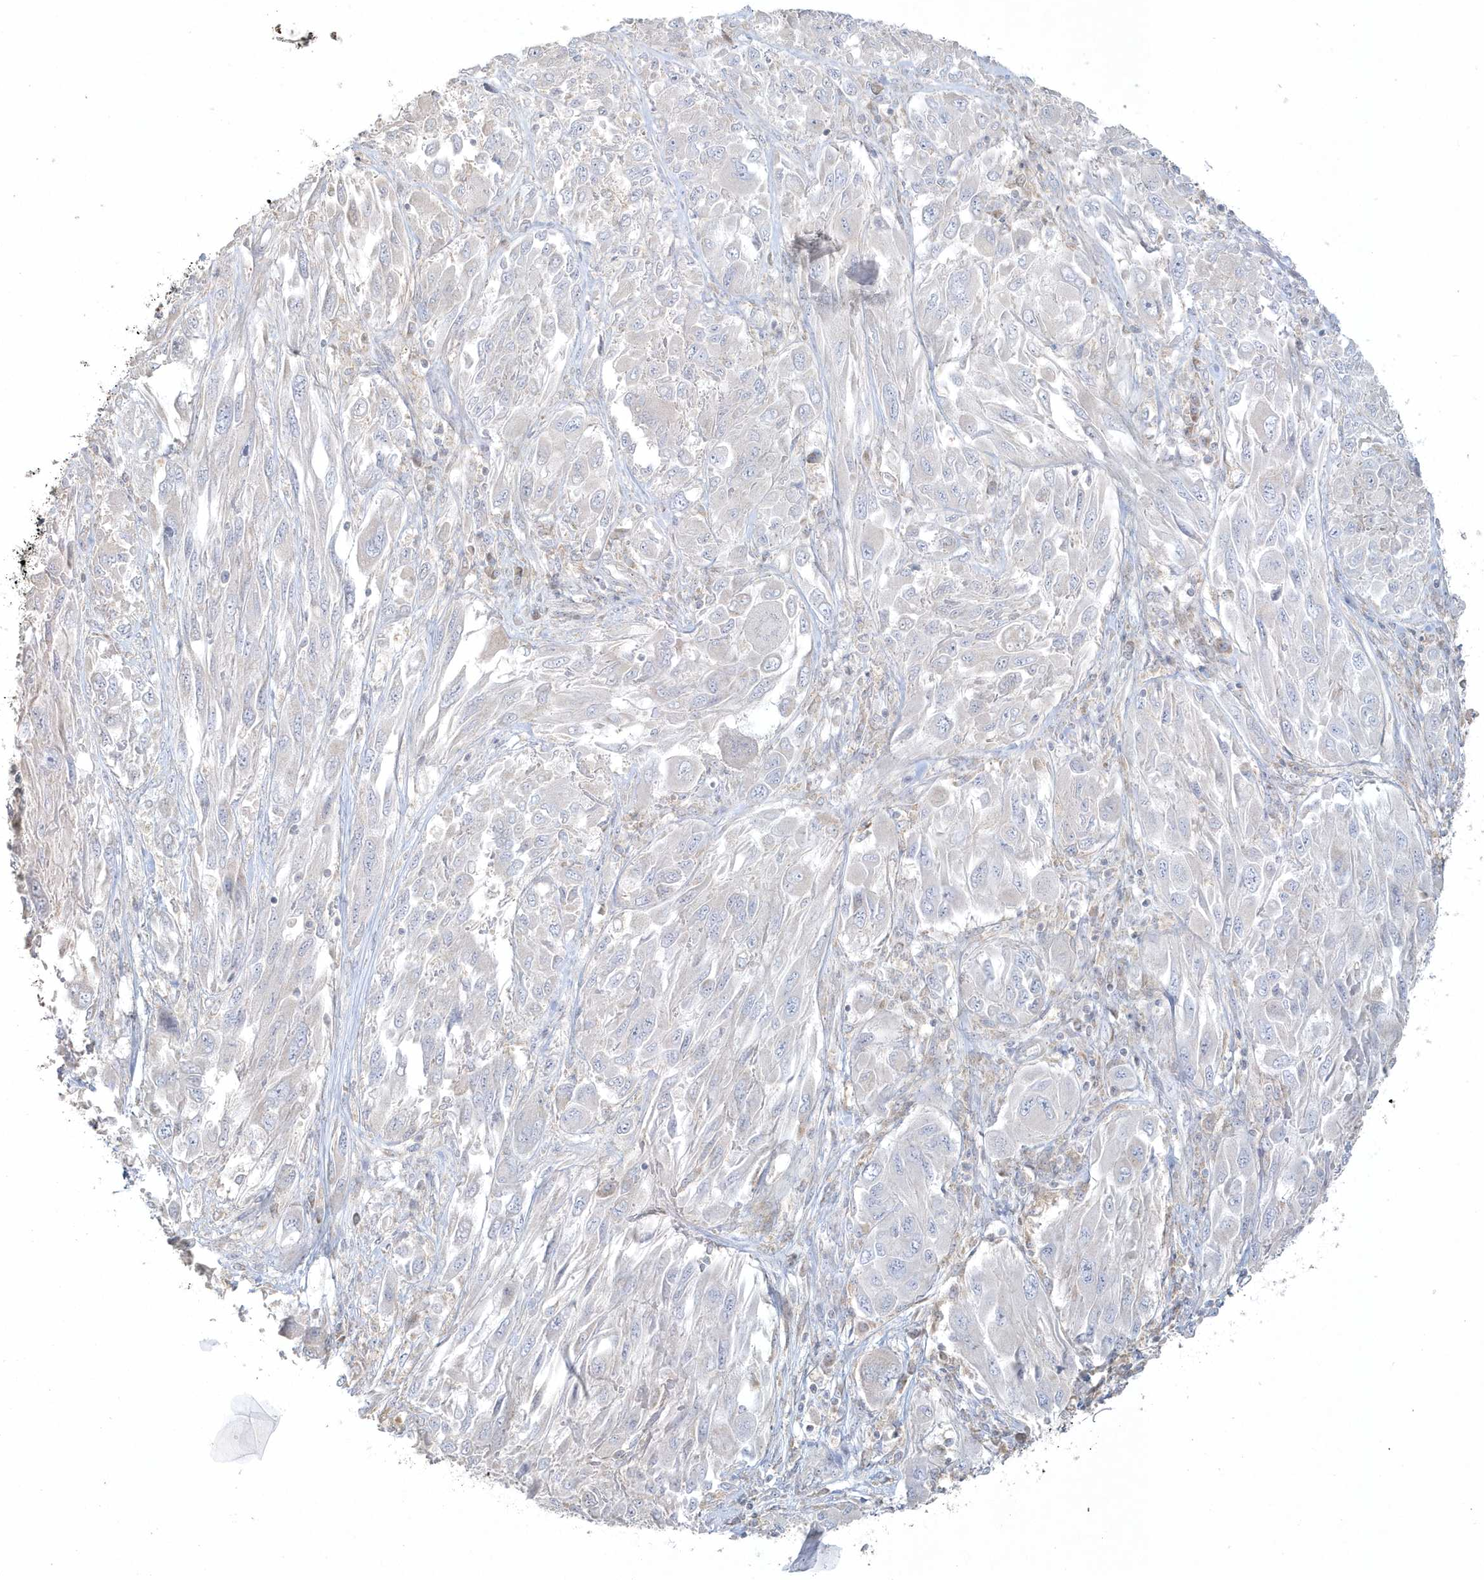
{"staining": {"intensity": "negative", "quantity": "none", "location": "none"}, "tissue": "melanoma", "cell_type": "Tumor cells", "image_type": "cancer", "snomed": [{"axis": "morphology", "description": "Malignant melanoma, NOS"}, {"axis": "topography", "description": "Skin"}], "caption": "DAB (3,3'-diaminobenzidine) immunohistochemical staining of melanoma shows no significant positivity in tumor cells.", "gene": "BLTP3A", "patient": {"sex": "female", "age": 91}}